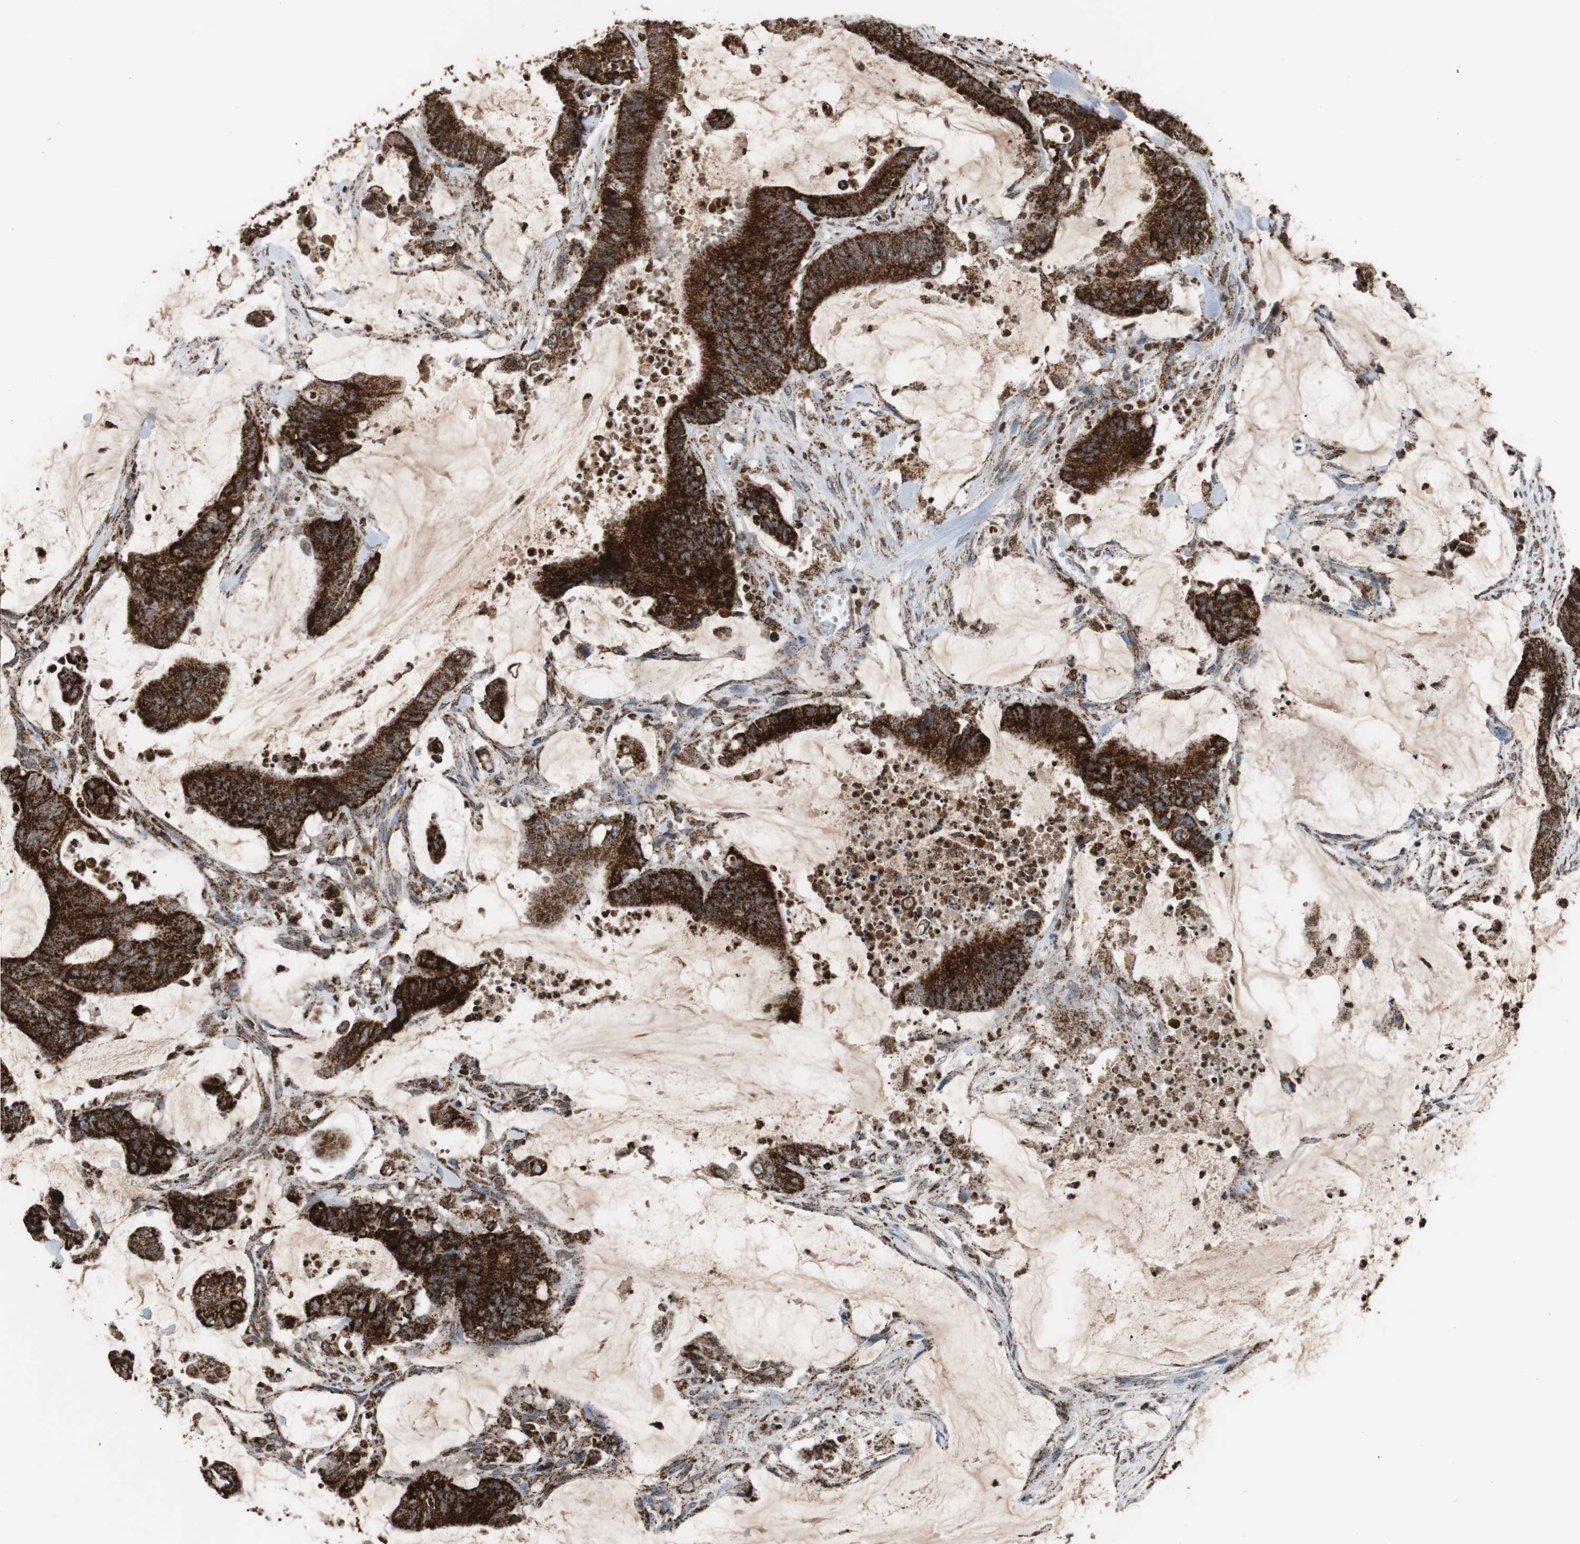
{"staining": {"intensity": "strong", "quantity": ">75%", "location": "cytoplasmic/membranous"}, "tissue": "colorectal cancer", "cell_type": "Tumor cells", "image_type": "cancer", "snomed": [{"axis": "morphology", "description": "Adenocarcinoma, NOS"}, {"axis": "topography", "description": "Rectum"}], "caption": "The photomicrograph shows a brown stain indicating the presence of a protein in the cytoplasmic/membranous of tumor cells in colorectal cancer (adenocarcinoma).", "gene": "HSPA9", "patient": {"sex": "female", "age": 66}}